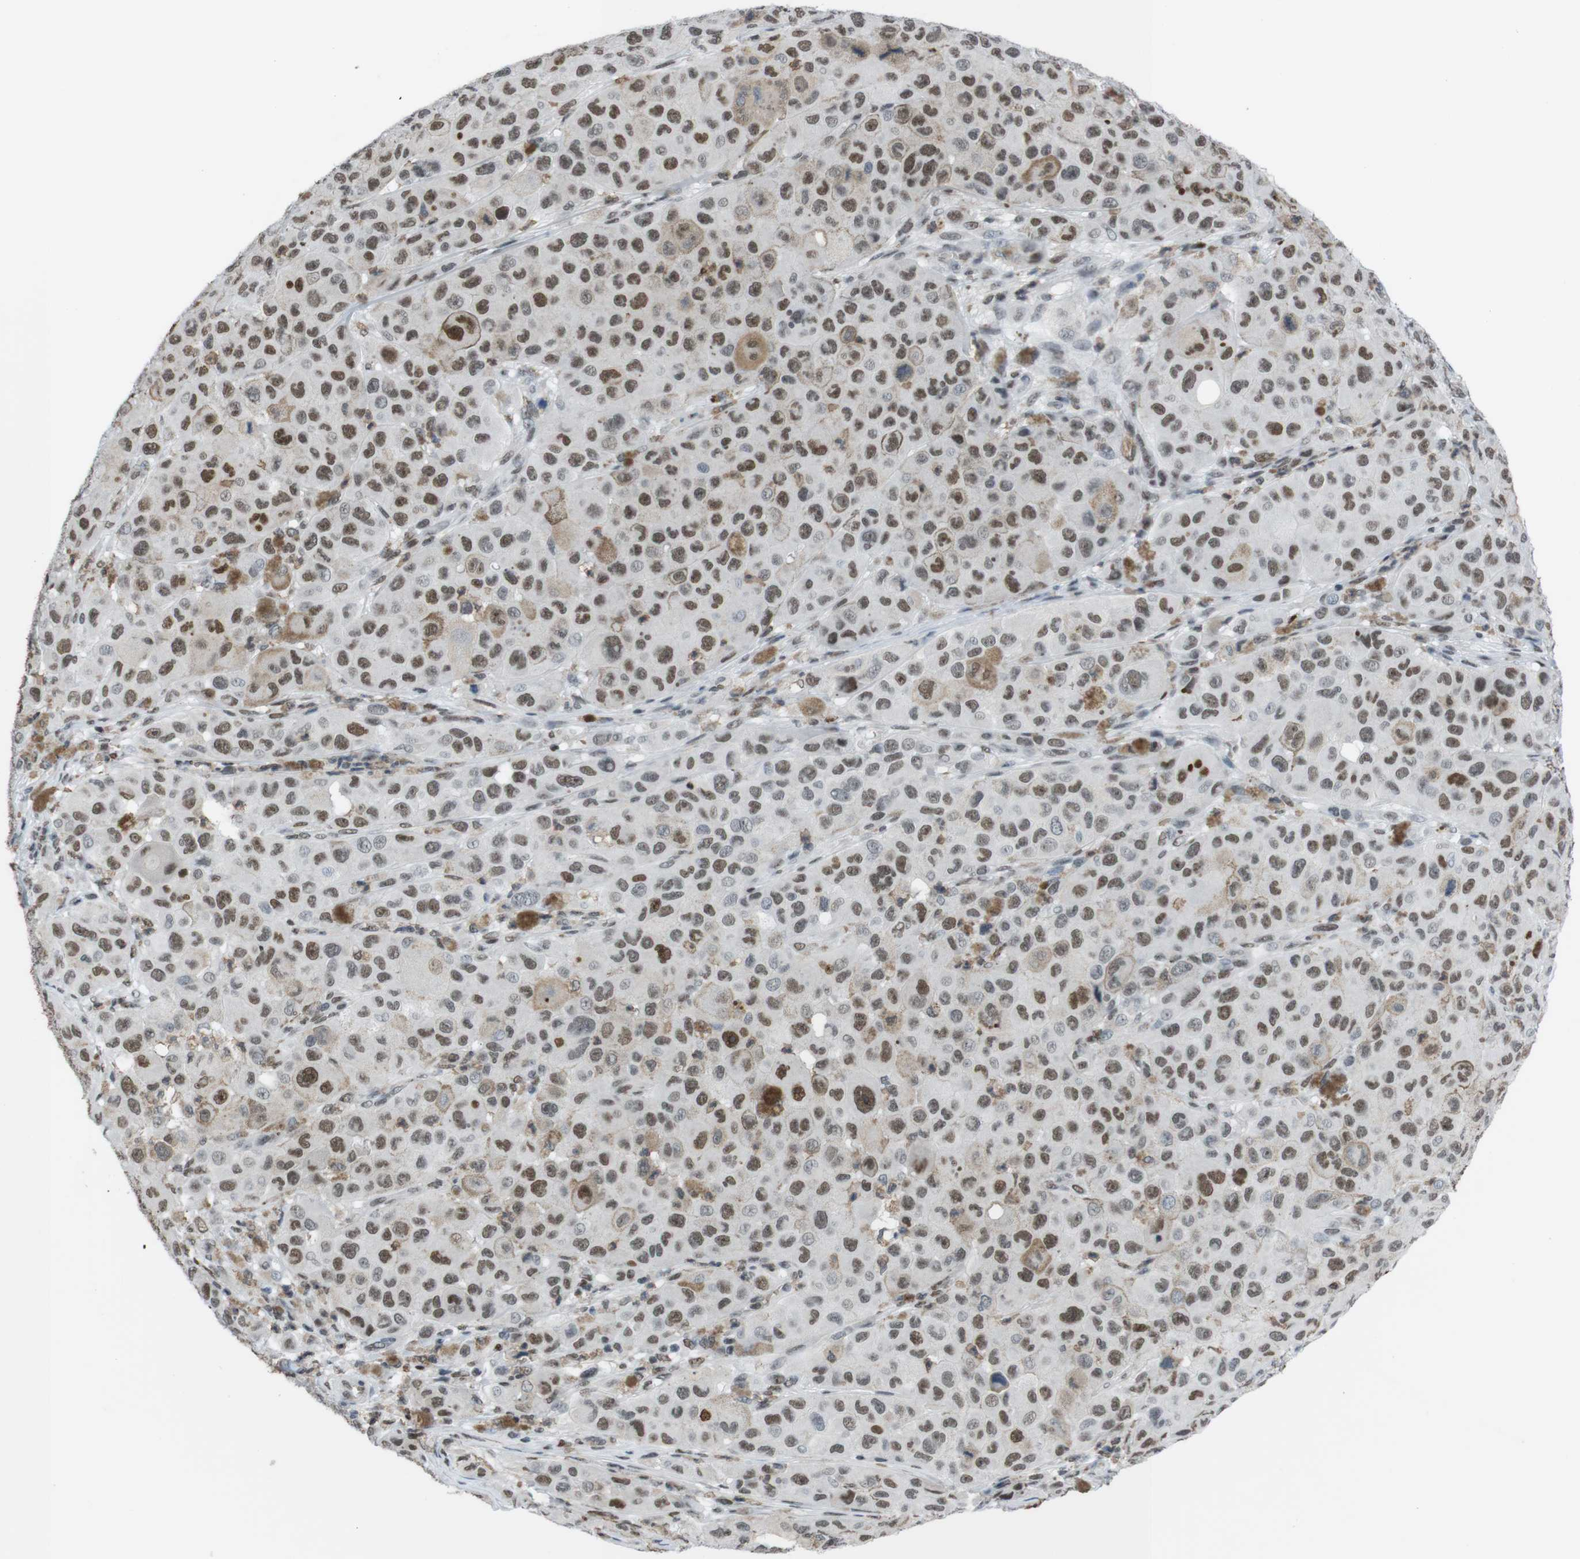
{"staining": {"intensity": "moderate", "quantity": ">75%", "location": "nuclear"}, "tissue": "melanoma", "cell_type": "Tumor cells", "image_type": "cancer", "snomed": [{"axis": "morphology", "description": "Malignant melanoma, NOS"}, {"axis": "topography", "description": "Skin"}], "caption": "Malignant melanoma tissue reveals moderate nuclear staining in approximately >75% of tumor cells The staining was performed using DAB (3,3'-diaminobenzidine) to visualize the protein expression in brown, while the nuclei were stained in blue with hematoxylin (Magnification: 20x).", "gene": "SUB1", "patient": {"sex": "male", "age": 96}}